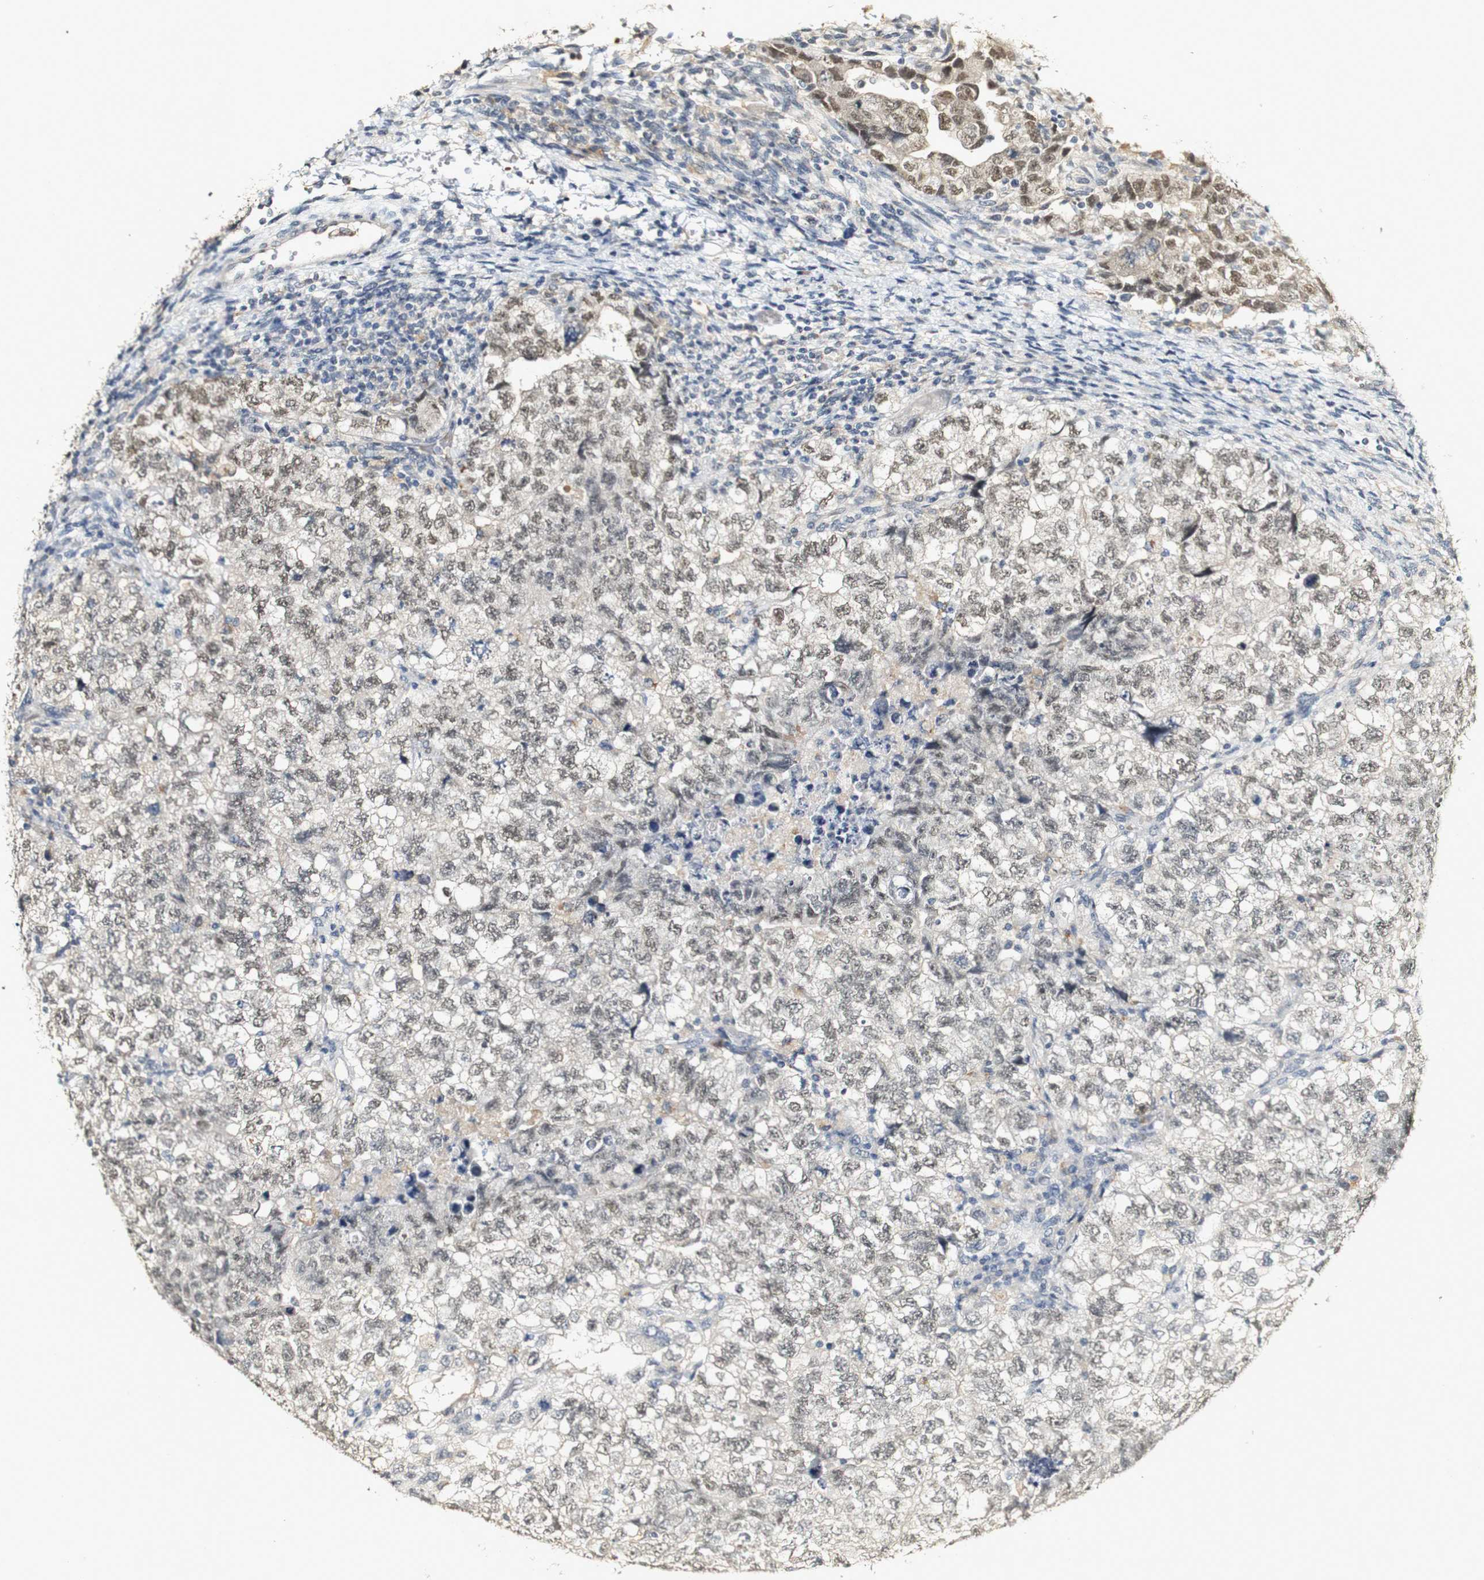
{"staining": {"intensity": "weak", "quantity": ">75%", "location": "nuclear"}, "tissue": "testis cancer", "cell_type": "Tumor cells", "image_type": "cancer", "snomed": [{"axis": "morphology", "description": "Carcinoma, Embryonal, NOS"}, {"axis": "topography", "description": "Testis"}], "caption": "Immunohistochemical staining of testis cancer reveals weak nuclear protein positivity in about >75% of tumor cells.", "gene": "SYT7", "patient": {"sex": "male", "age": 36}}